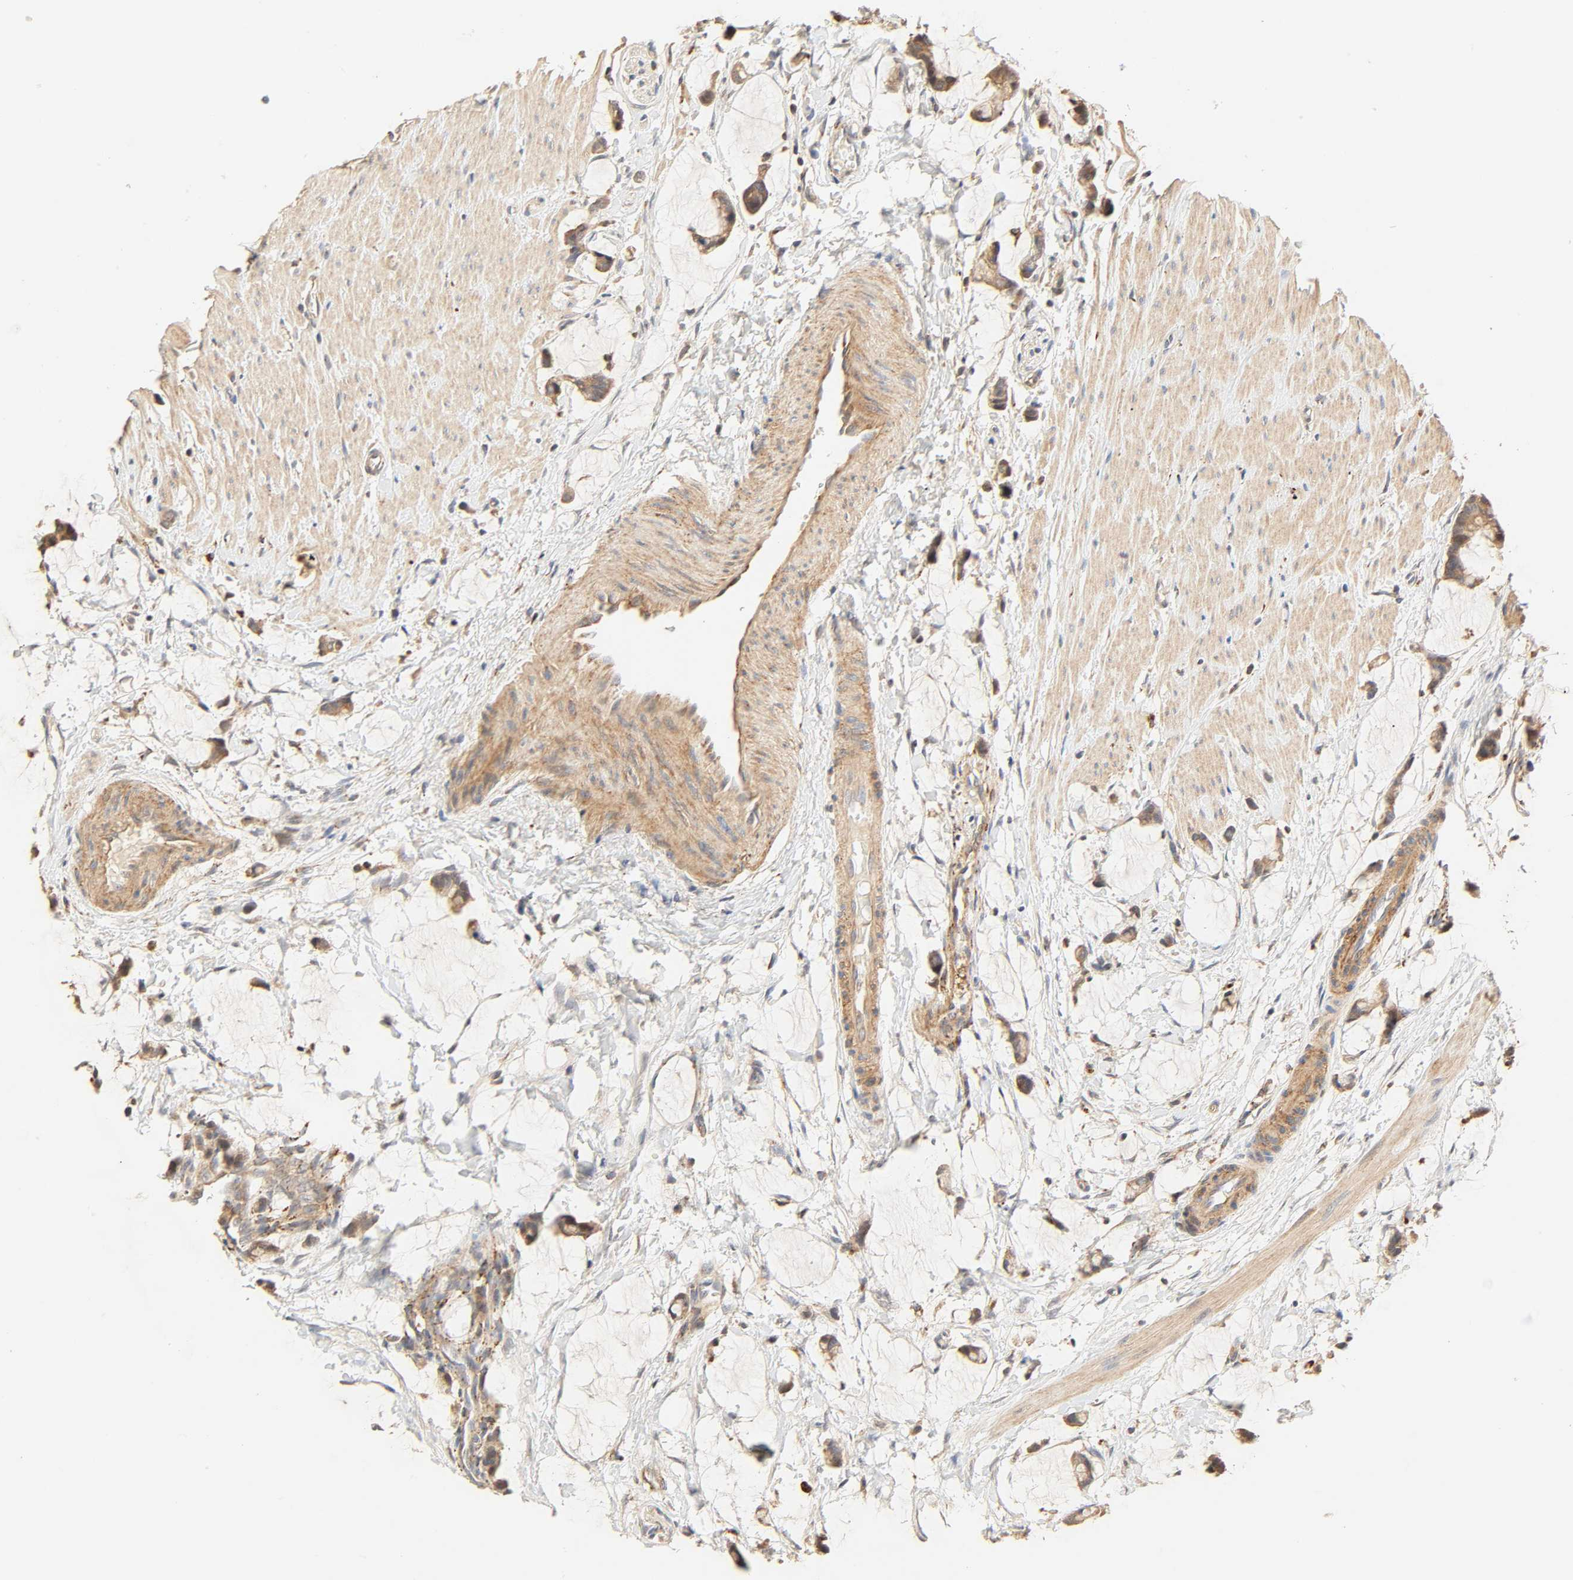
{"staining": {"intensity": "moderate", "quantity": ">75%", "location": "cytoplasmic/membranous"}, "tissue": "colorectal cancer", "cell_type": "Tumor cells", "image_type": "cancer", "snomed": [{"axis": "morphology", "description": "Adenocarcinoma, NOS"}, {"axis": "topography", "description": "Colon"}], "caption": "This is an image of IHC staining of colorectal cancer, which shows moderate expression in the cytoplasmic/membranous of tumor cells.", "gene": "MAPK6", "patient": {"sex": "male", "age": 14}}